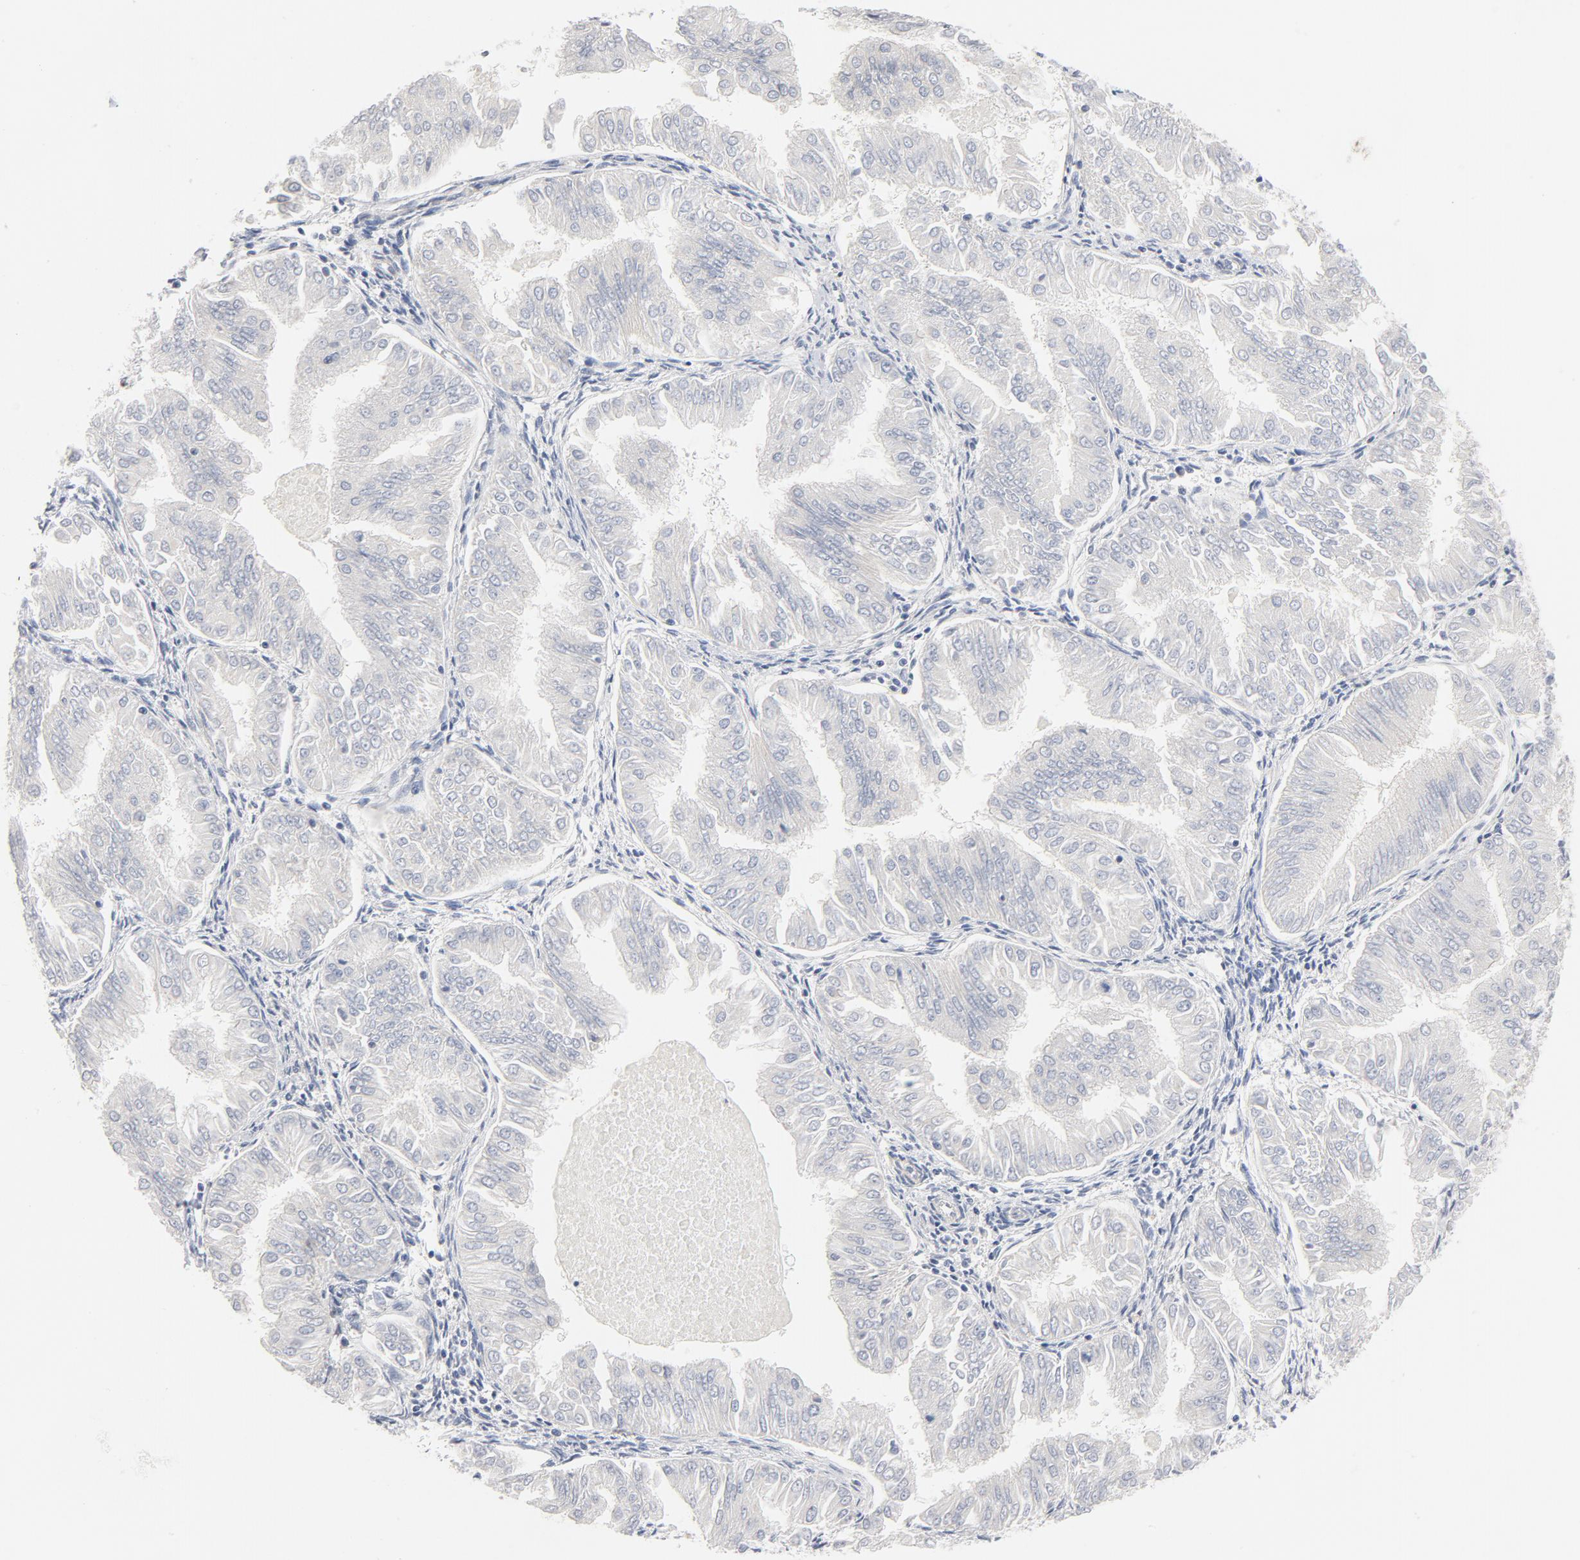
{"staining": {"intensity": "negative", "quantity": "none", "location": "none"}, "tissue": "endometrial cancer", "cell_type": "Tumor cells", "image_type": "cancer", "snomed": [{"axis": "morphology", "description": "Adenocarcinoma, NOS"}, {"axis": "topography", "description": "Endometrium"}], "caption": "A histopathology image of endometrial cancer stained for a protein exhibits no brown staining in tumor cells.", "gene": "ROCK1", "patient": {"sex": "female", "age": 53}}